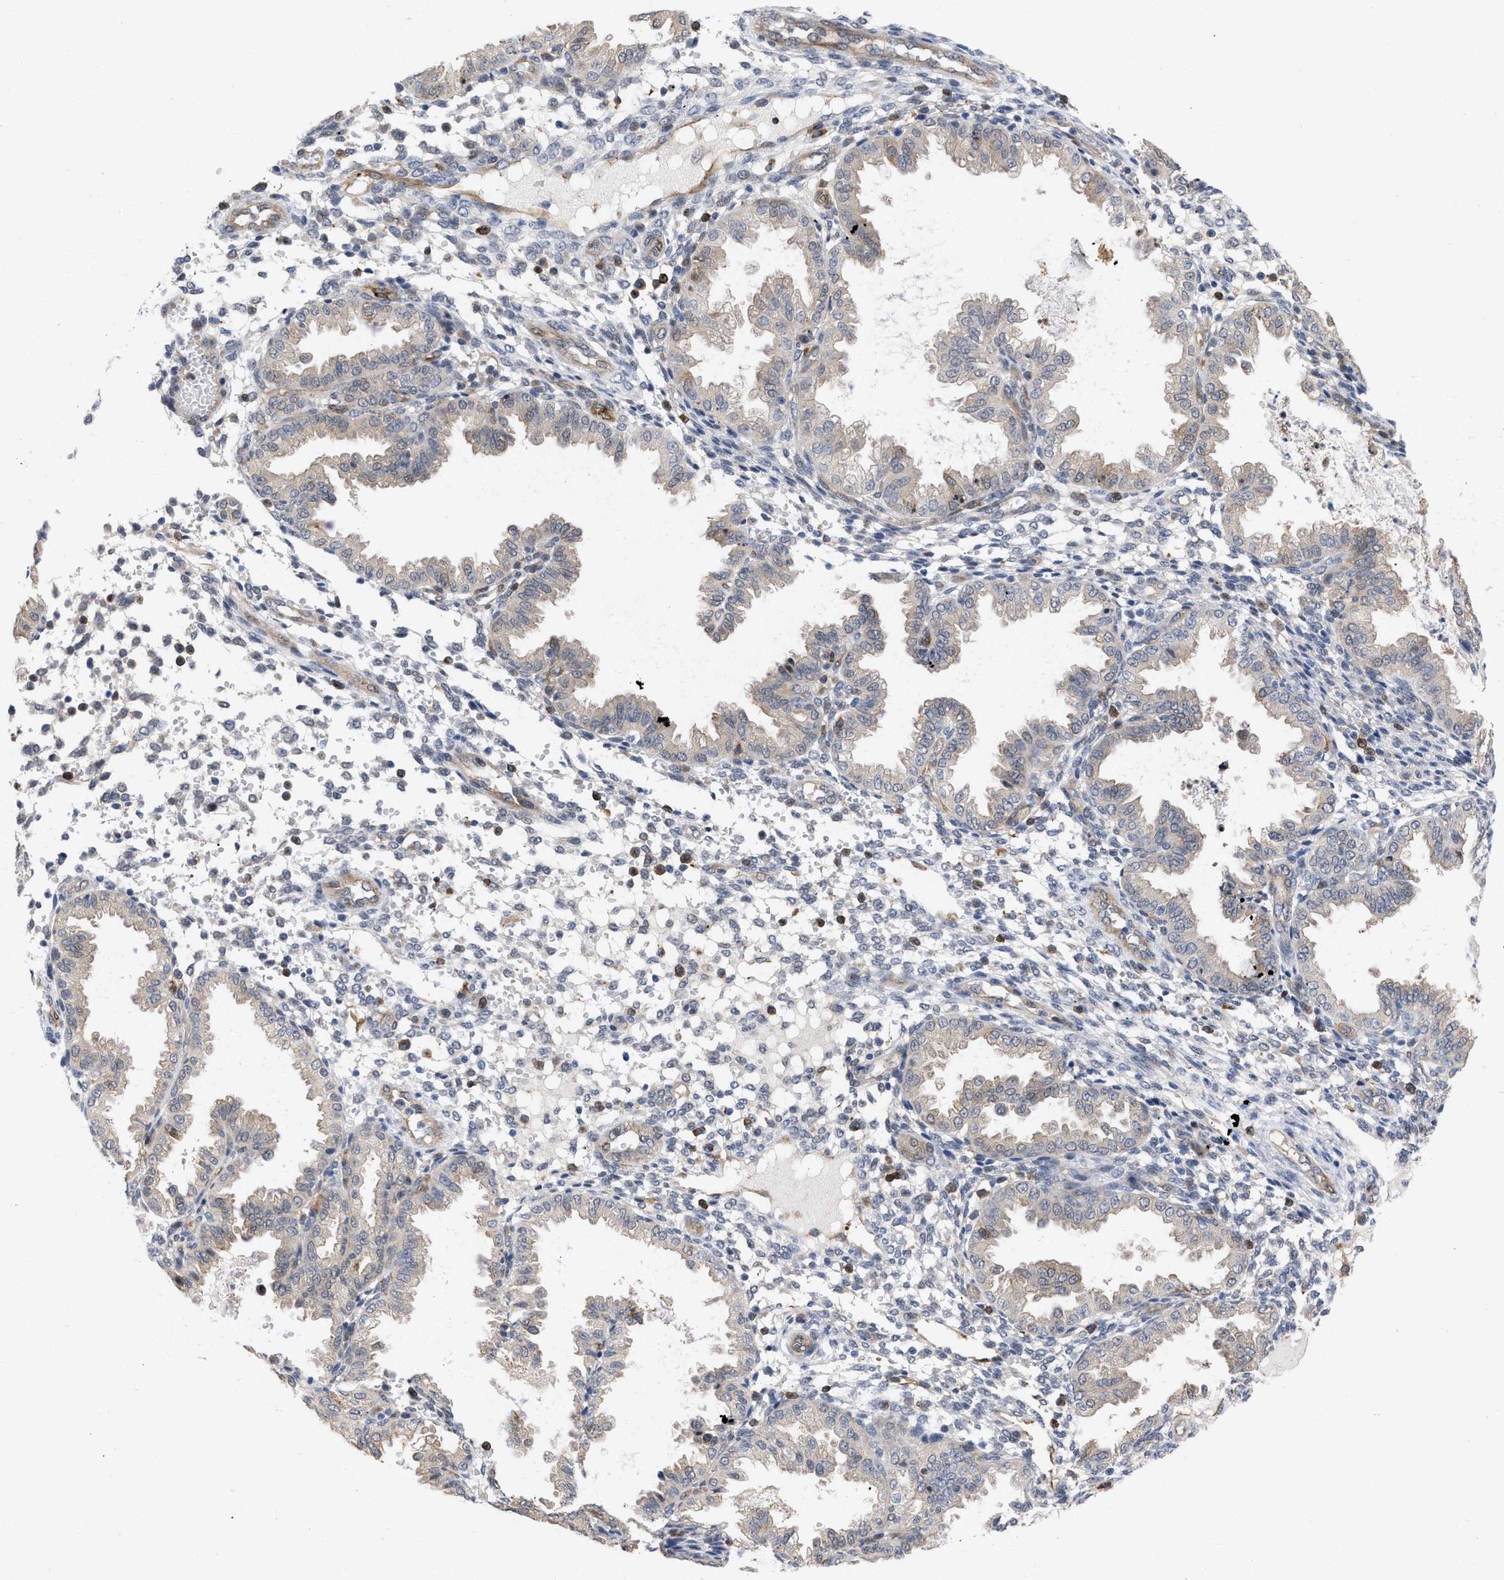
{"staining": {"intensity": "weak", "quantity": "<25%", "location": "cytoplasmic/membranous"}, "tissue": "endometrium", "cell_type": "Cells in endometrial stroma", "image_type": "normal", "snomed": [{"axis": "morphology", "description": "Normal tissue, NOS"}, {"axis": "topography", "description": "Endometrium"}], "caption": "The histopathology image exhibits no staining of cells in endometrial stroma in benign endometrium.", "gene": "THRA", "patient": {"sex": "female", "age": 33}}